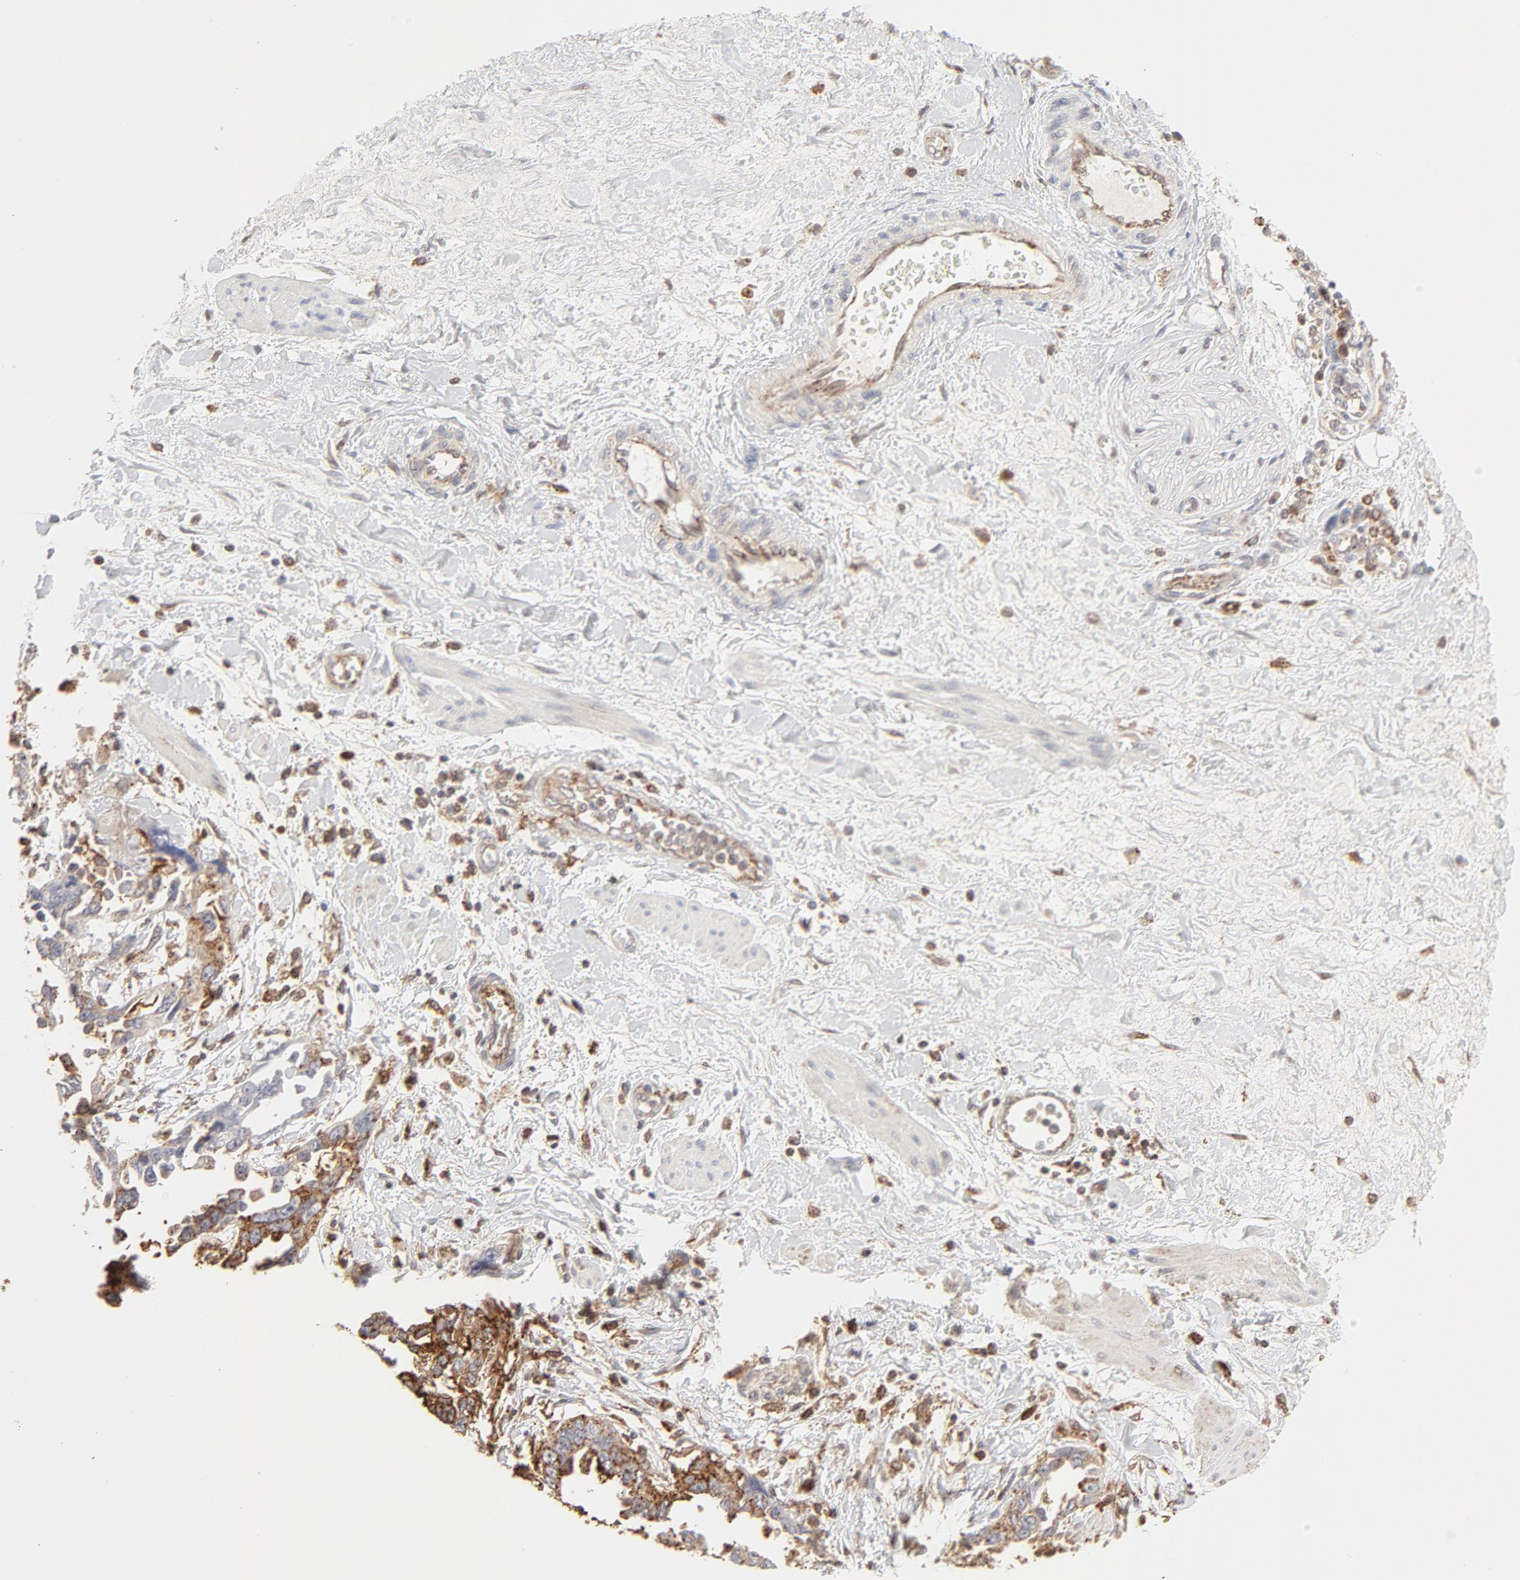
{"staining": {"intensity": "strong", "quantity": ">75%", "location": "cytoplasmic/membranous"}, "tissue": "ovarian cancer", "cell_type": "Tumor cells", "image_type": "cancer", "snomed": [{"axis": "morphology", "description": "Cystadenocarcinoma, serous, NOS"}, {"axis": "topography", "description": "Ovary"}], "caption": "The photomicrograph demonstrates staining of ovarian serous cystadenocarcinoma, revealing strong cytoplasmic/membranous protein staining (brown color) within tumor cells.", "gene": "CDK6", "patient": {"sex": "female", "age": 63}}